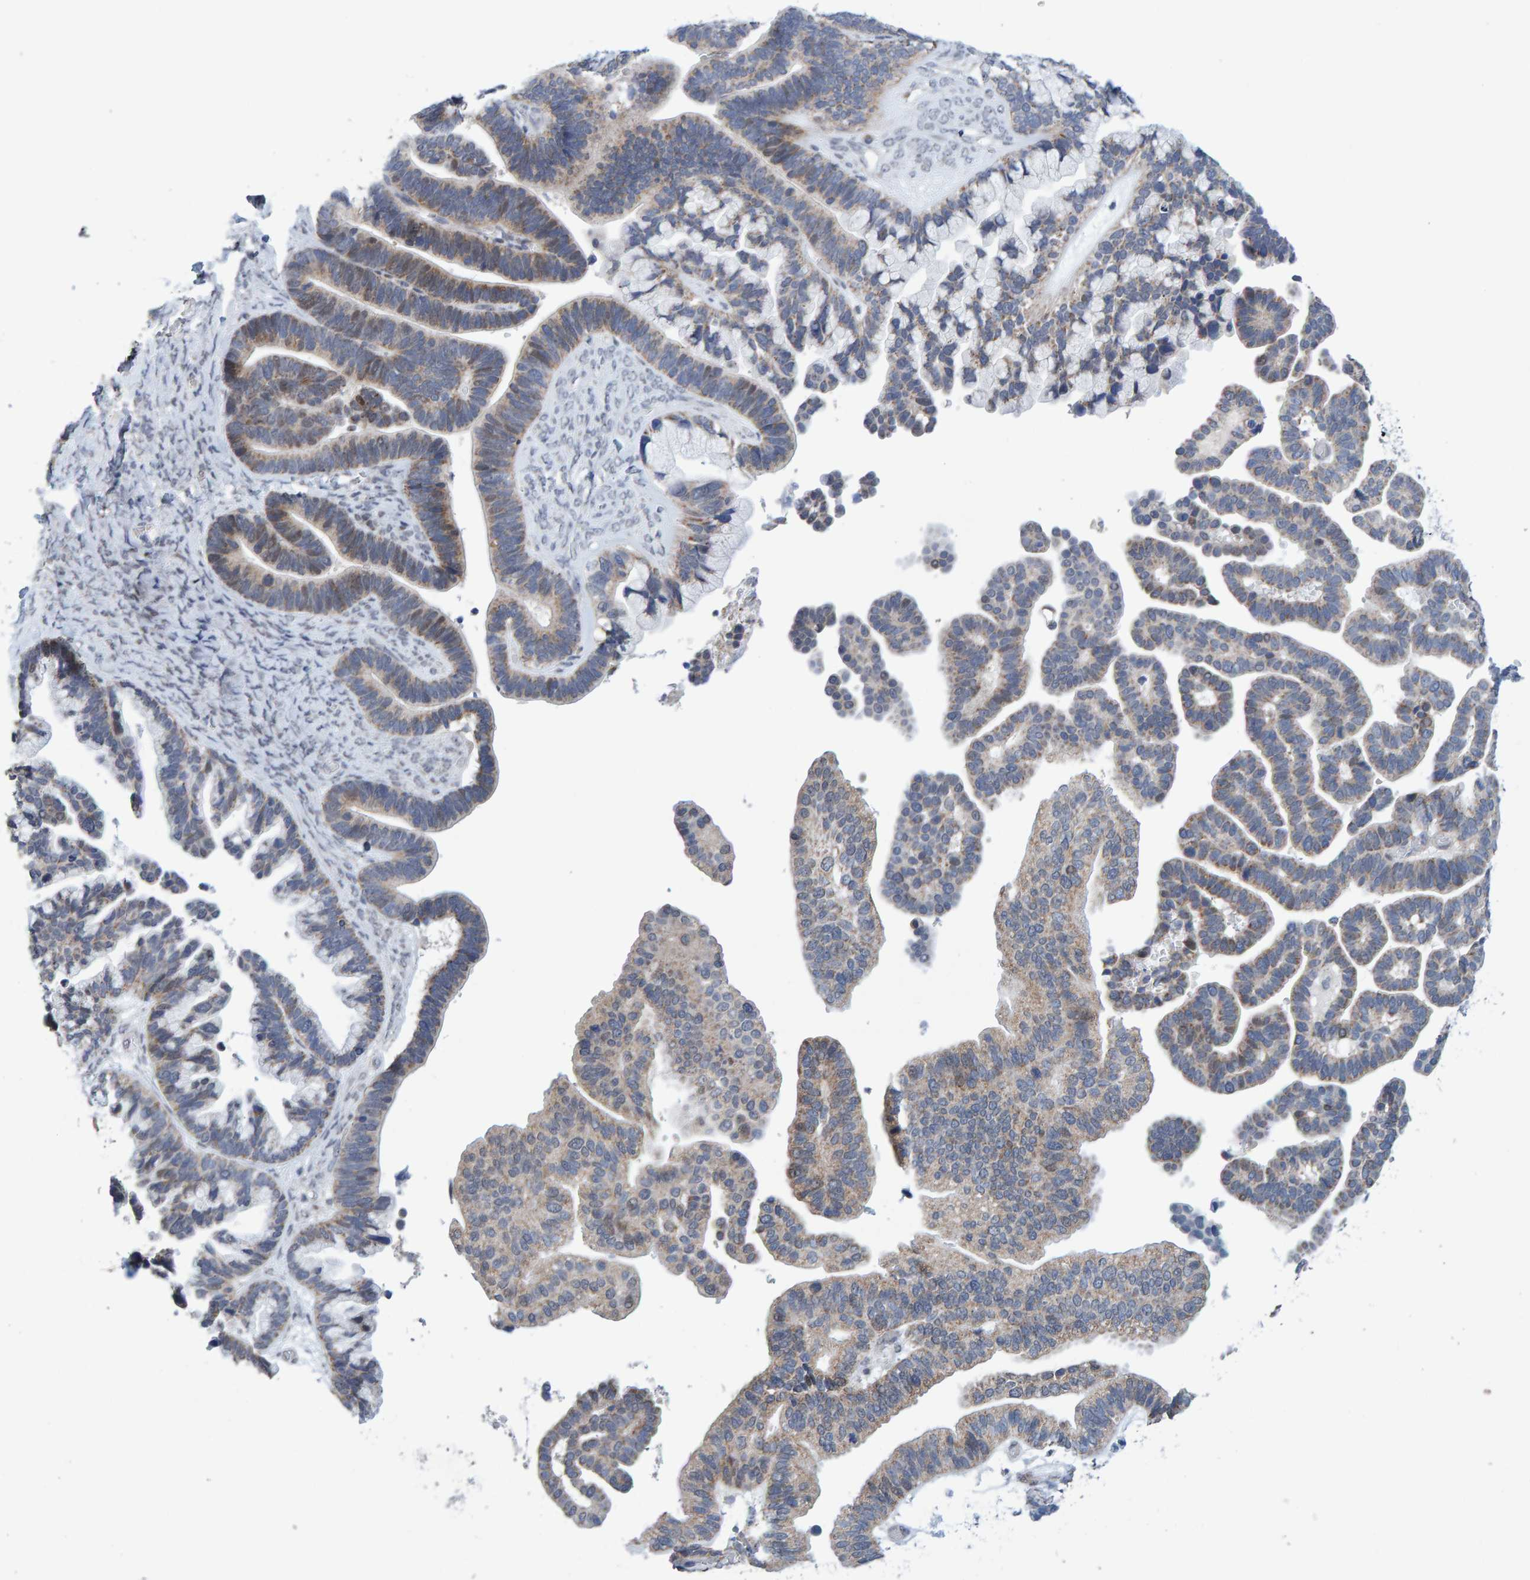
{"staining": {"intensity": "weak", "quantity": ">75%", "location": "cytoplasmic/membranous"}, "tissue": "ovarian cancer", "cell_type": "Tumor cells", "image_type": "cancer", "snomed": [{"axis": "morphology", "description": "Cystadenocarcinoma, serous, NOS"}, {"axis": "topography", "description": "Ovary"}], "caption": "Ovarian serous cystadenocarcinoma stained with a protein marker displays weak staining in tumor cells.", "gene": "USP43", "patient": {"sex": "female", "age": 56}}